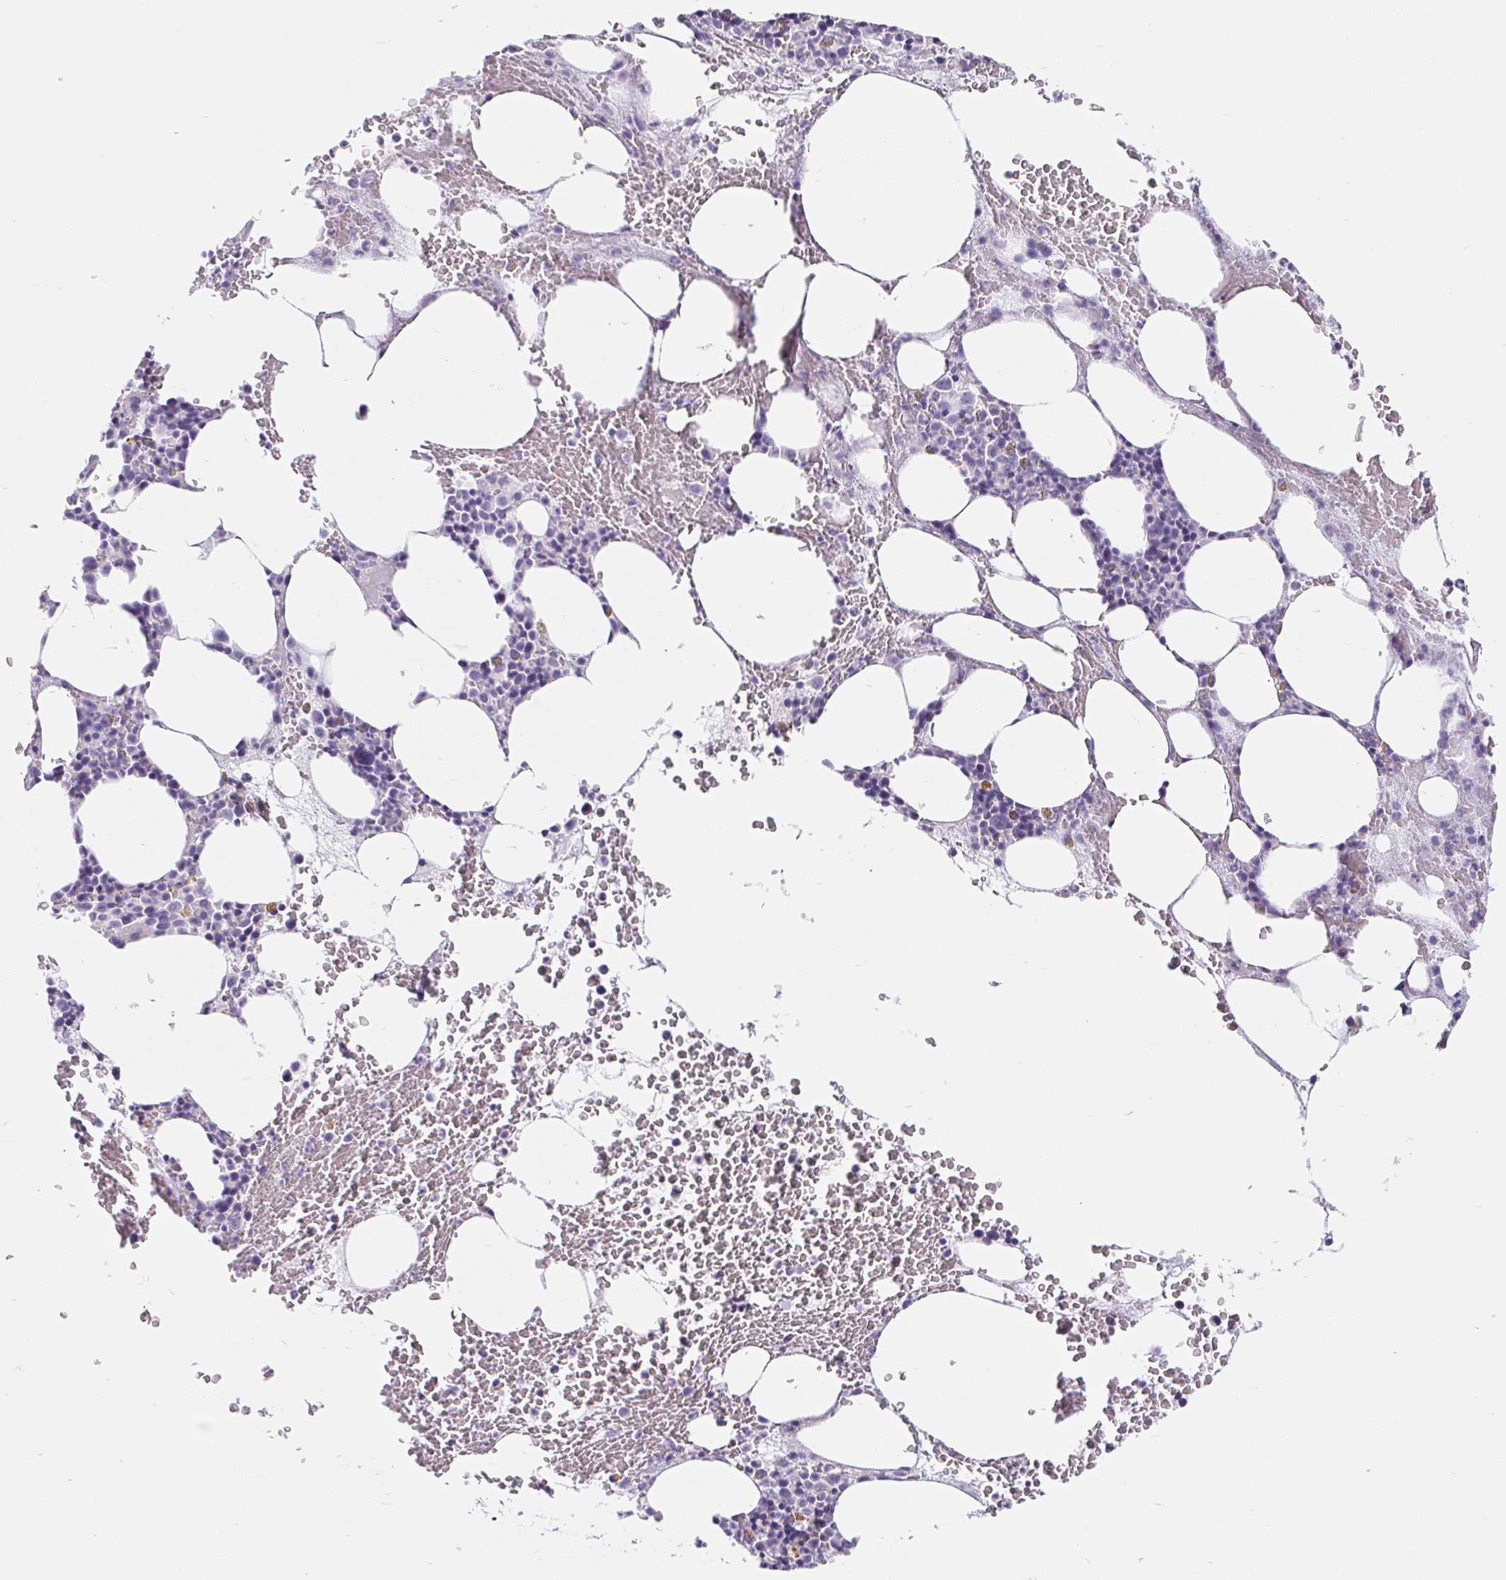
{"staining": {"intensity": "negative", "quantity": "none", "location": "none"}, "tissue": "bone marrow", "cell_type": "Hematopoietic cells", "image_type": "normal", "snomed": [{"axis": "morphology", "description": "Normal tissue, NOS"}, {"axis": "topography", "description": "Bone marrow"}], "caption": "The immunohistochemistry micrograph has no significant expression in hematopoietic cells of bone marrow. (Brightfield microscopy of DAB IHC at high magnification).", "gene": "BCAS1", "patient": {"sex": "male", "age": 89}}